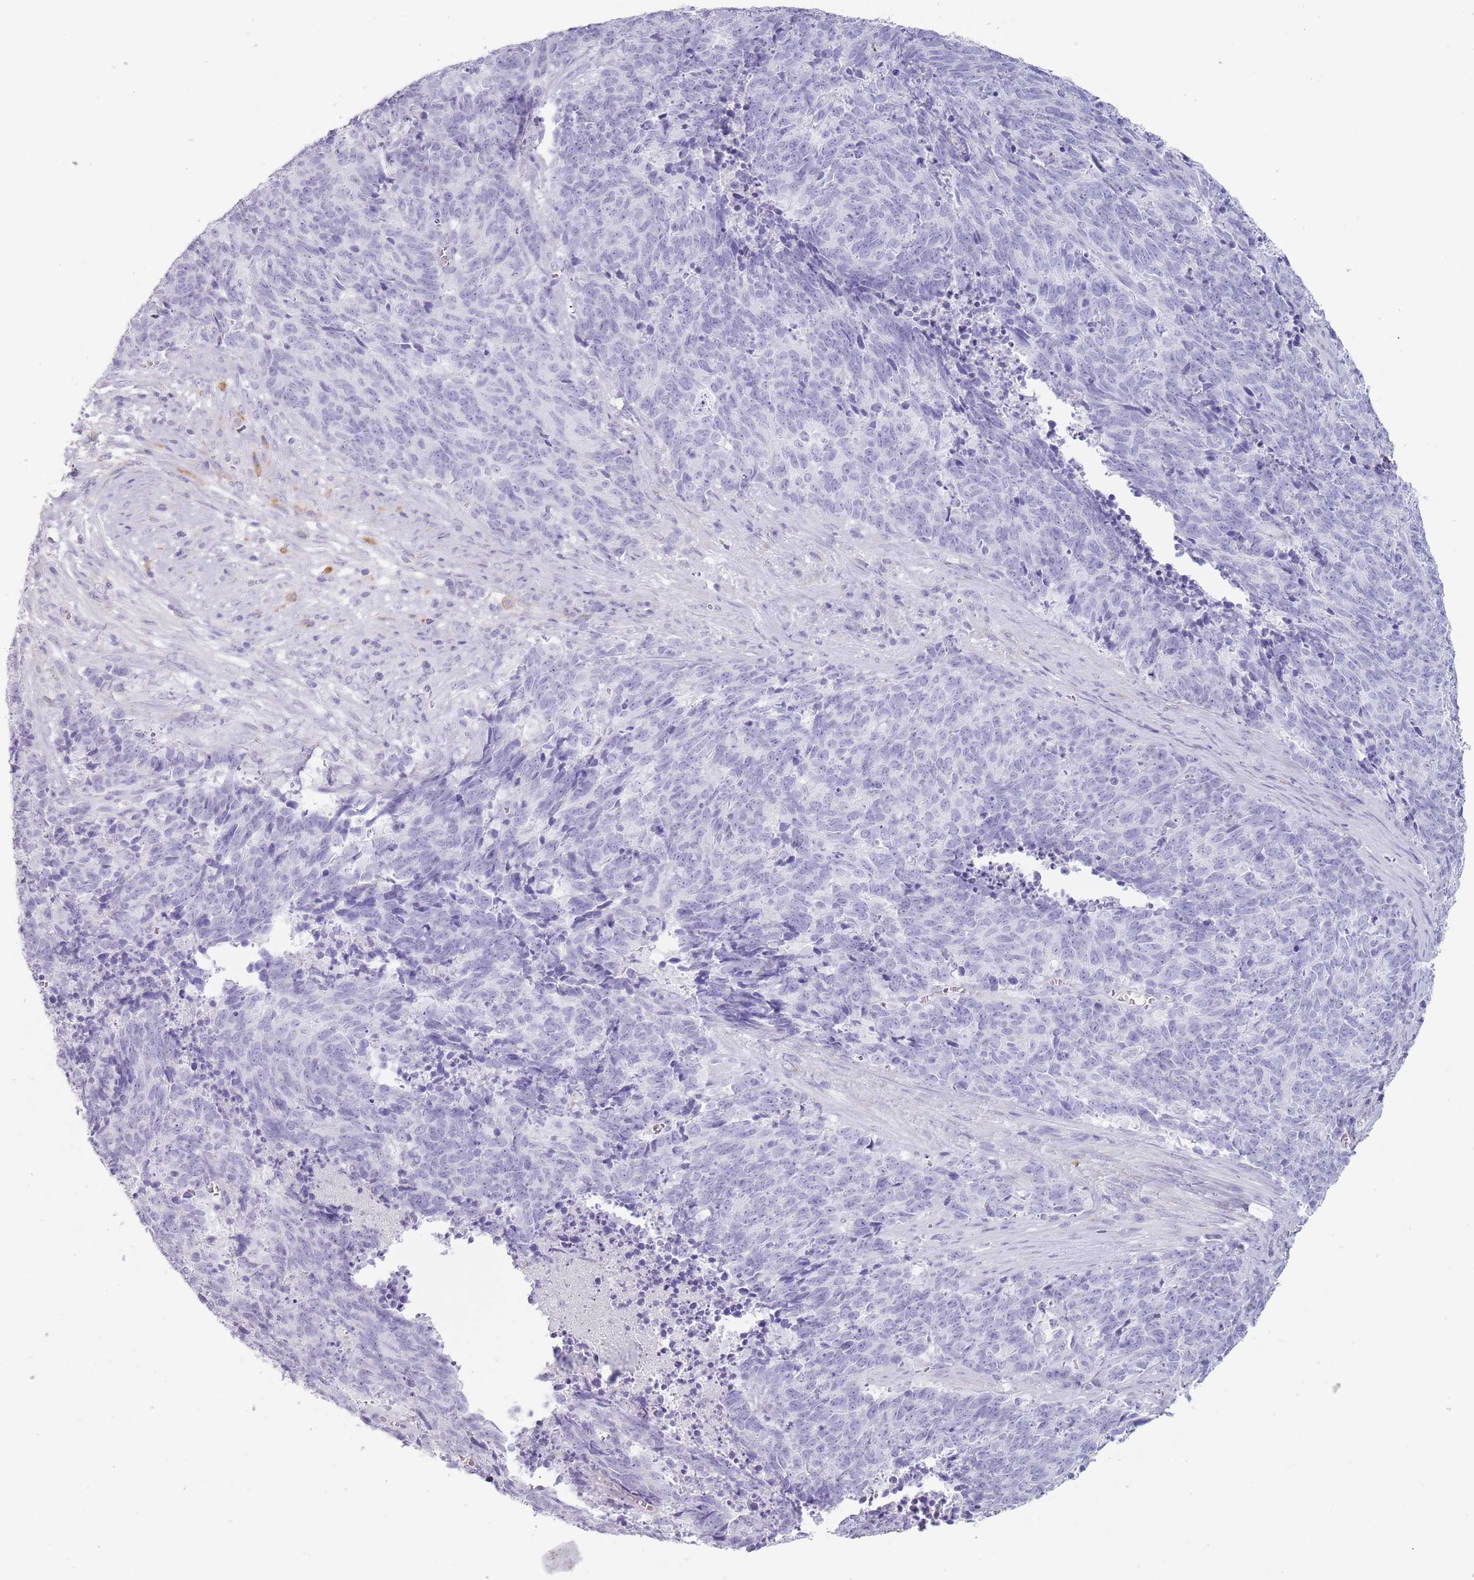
{"staining": {"intensity": "negative", "quantity": "none", "location": "none"}, "tissue": "cervical cancer", "cell_type": "Tumor cells", "image_type": "cancer", "snomed": [{"axis": "morphology", "description": "Squamous cell carcinoma, NOS"}, {"axis": "topography", "description": "Cervix"}], "caption": "The micrograph displays no significant expression in tumor cells of squamous cell carcinoma (cervical).", "gene": "COLEC12", "patient": {"sex": "female", "age": 29}}